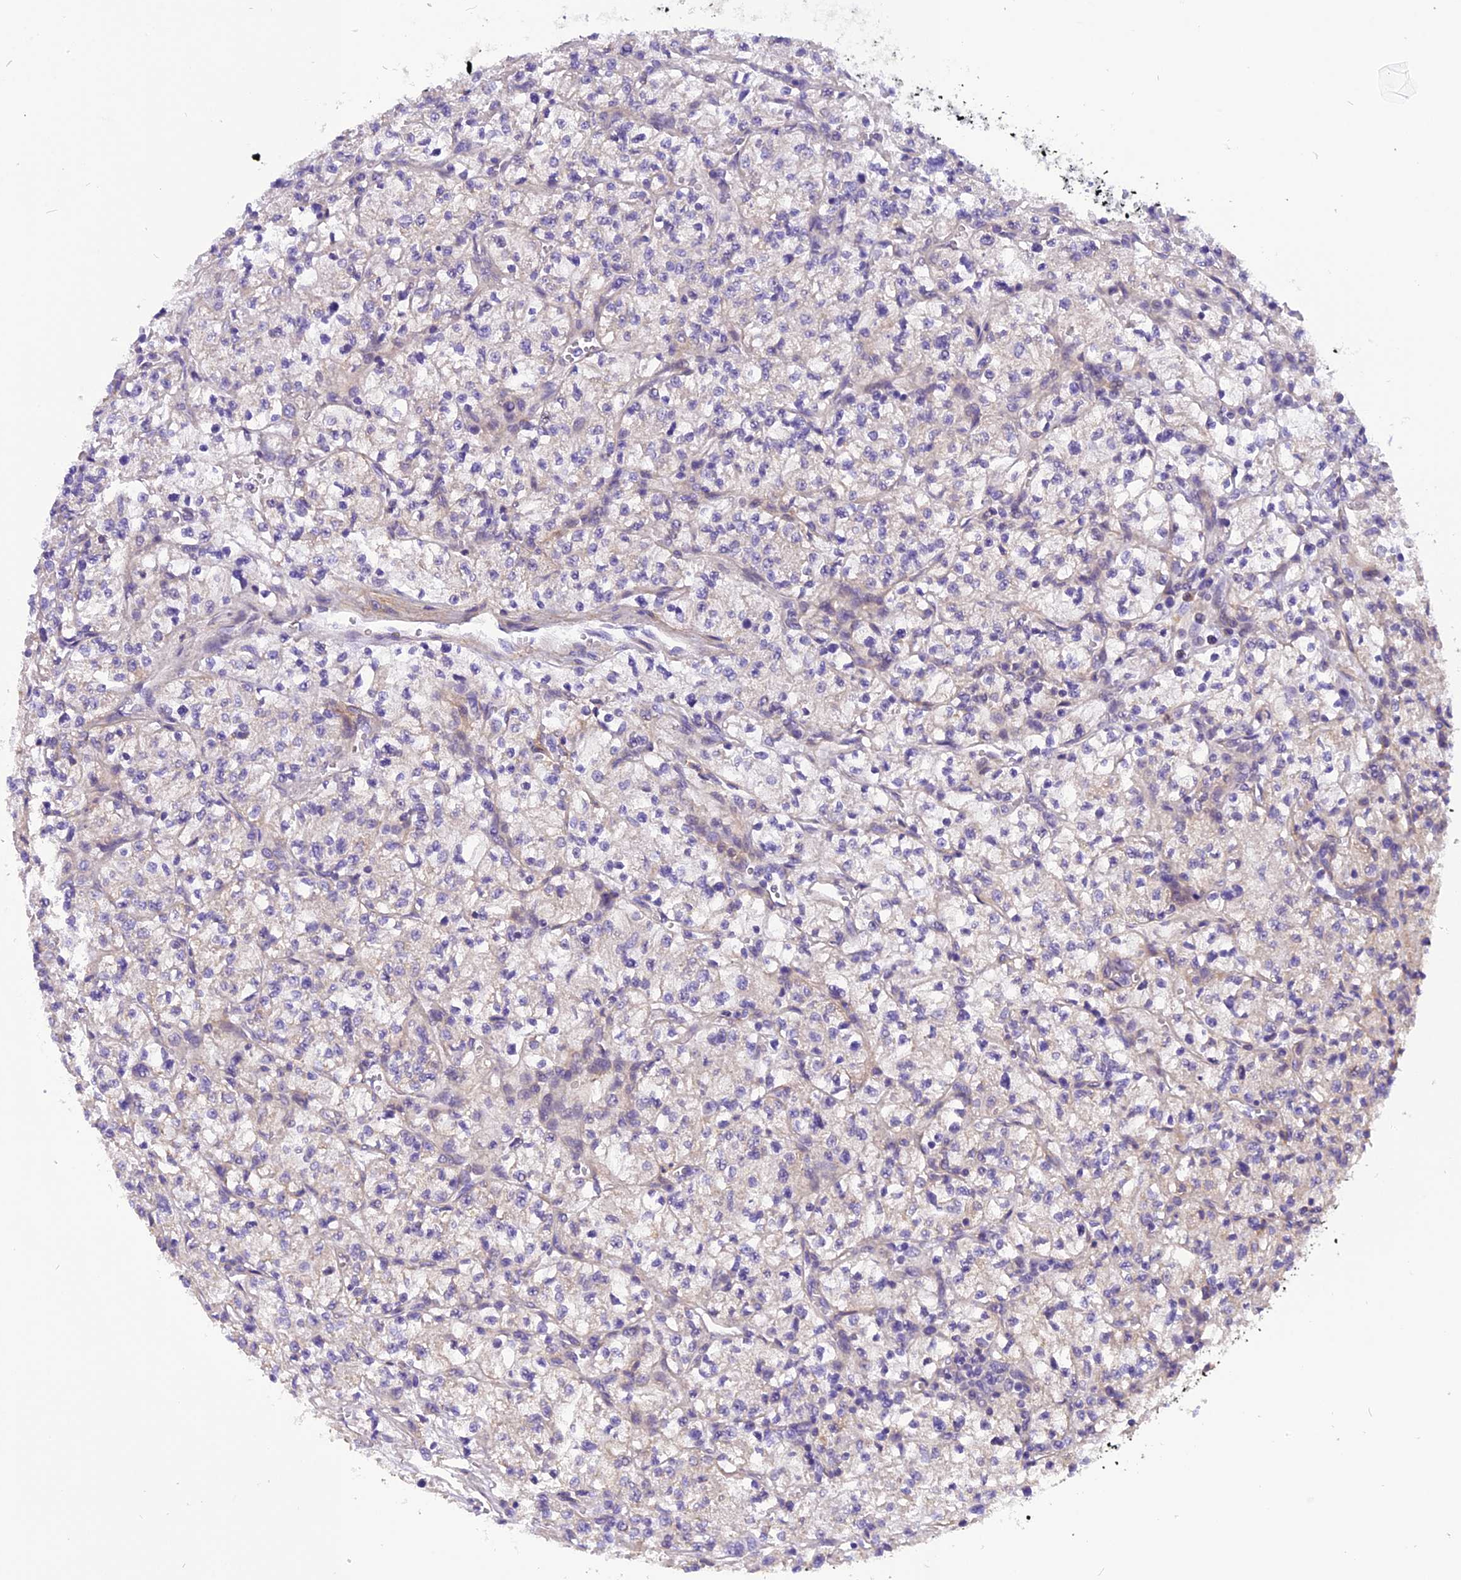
{"staining": {"intensity": "negative", "quantity": "none", "location": "none"}, "tissue": "renal cancer", "cell_type": "Tumor cells", "image_type": "cancer", "snomed": [{"axis": "morphology", "description": "Adenocarcinoma, NOS"}, {"axis": "topography", "description": "Kidney"}], "caption": "Immunohistochemistry of renal adenocarcinoma shows no staining in tumor cells. (Stains: DAB immunohistochemistry (IHC) with hematoxylin counter stain, Microscopy: brightfield microscopy at high magnification).", "gene": "TRIM3", "patient": {"sex": "female", "age": 64}}